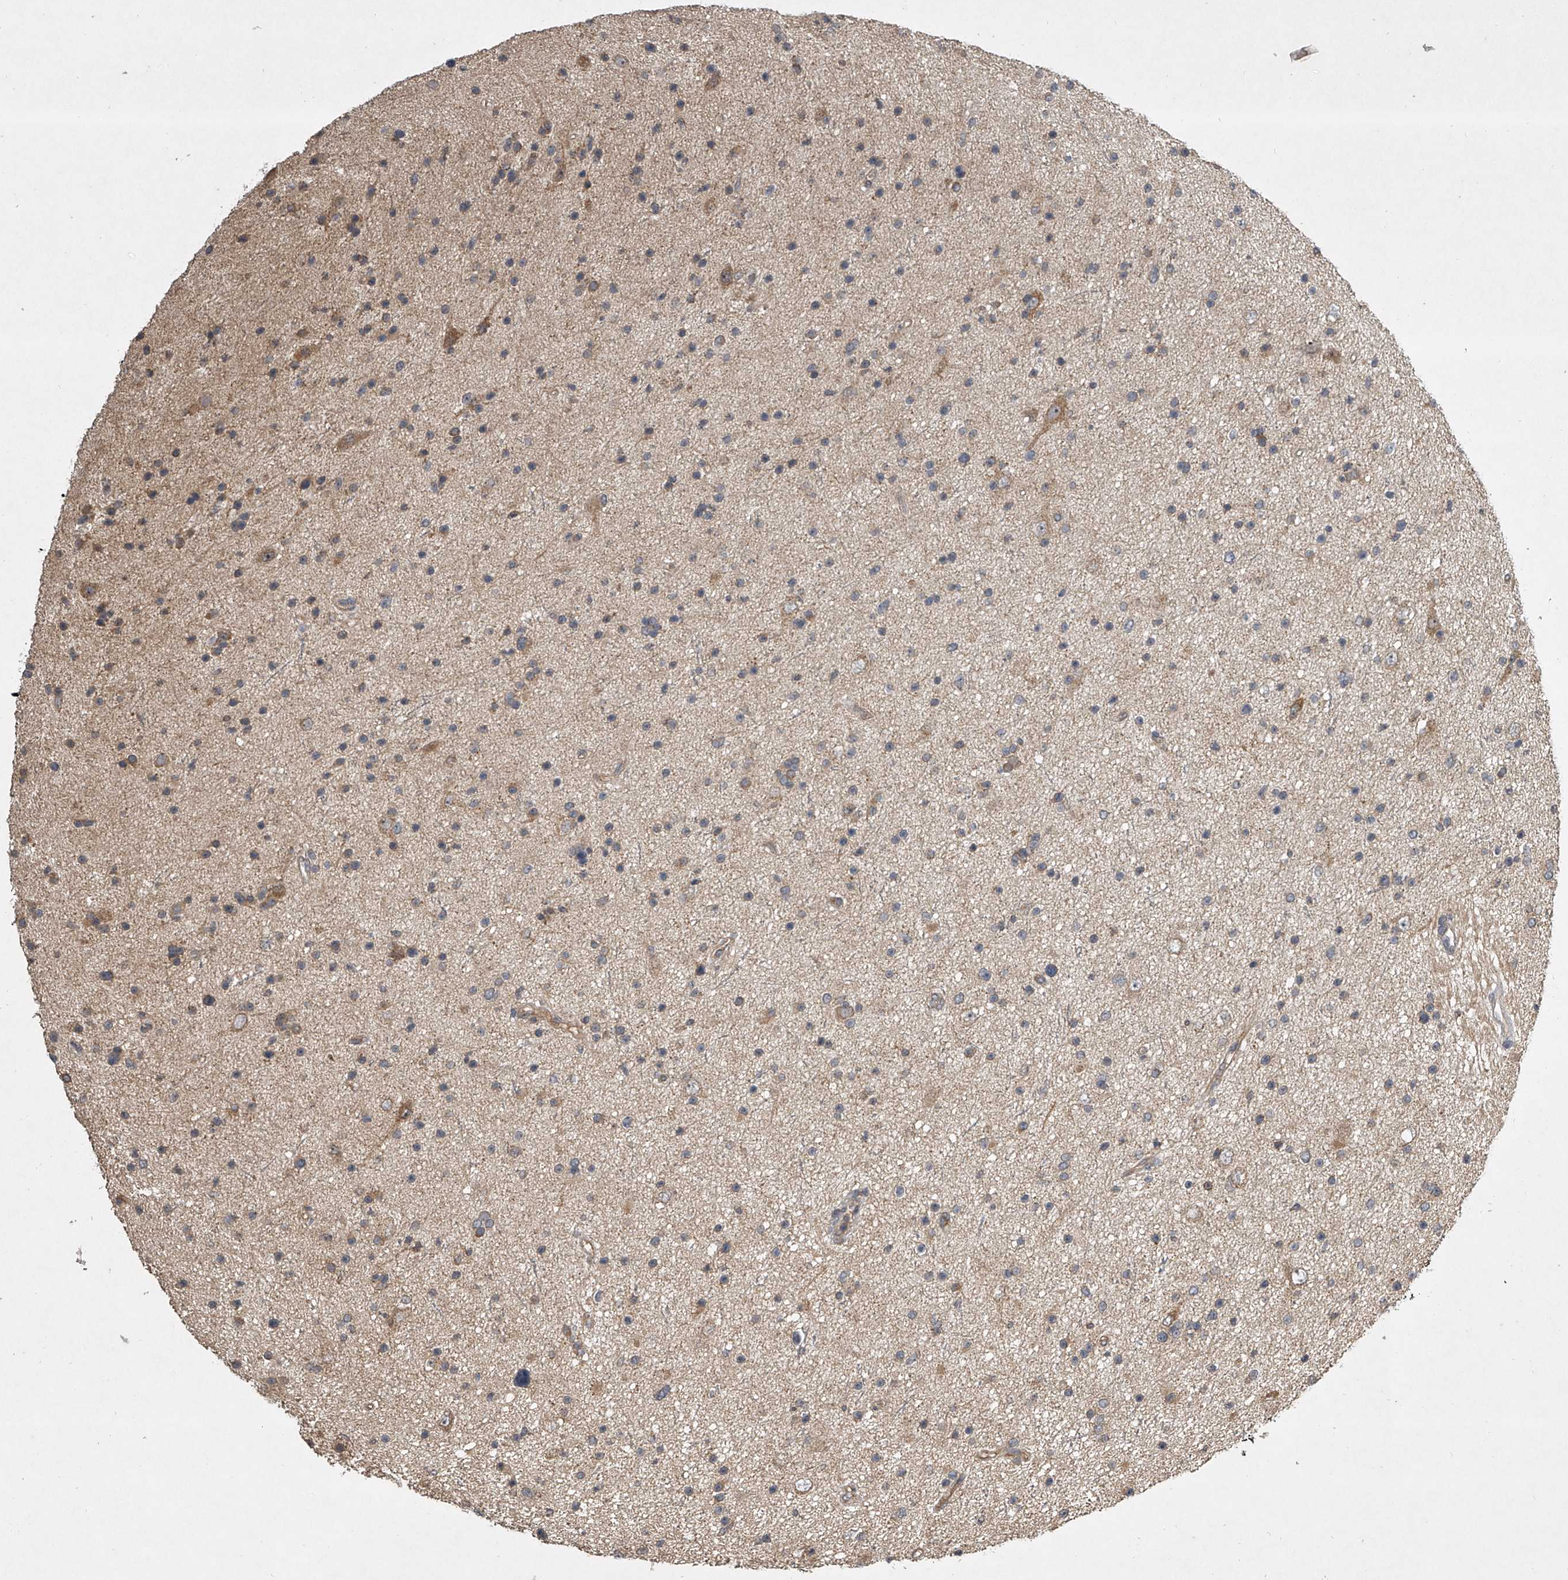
{"staining": {"intensity": "moderate", "quantity": "<25%", "location": "cytoplasmic/membranous"}, "tissue": "glioma", "cell_type": "Tumor cells", "image_type": "cancer", "snomed": [{"axis": "morphology", "description": "Glioma, malignant, Low grade"}, {"axis": "topography", "description": "Cerebral cortex"}], "caption": "Approximately <25% of tumor cells in malignant glioma (low-grade) reveal moderate cytoplasmic/membranous protein expression as visualized by brown immunohistochemical staining.", "gene": "NFS1", "patient": {"sex": "female", "age": 39}}